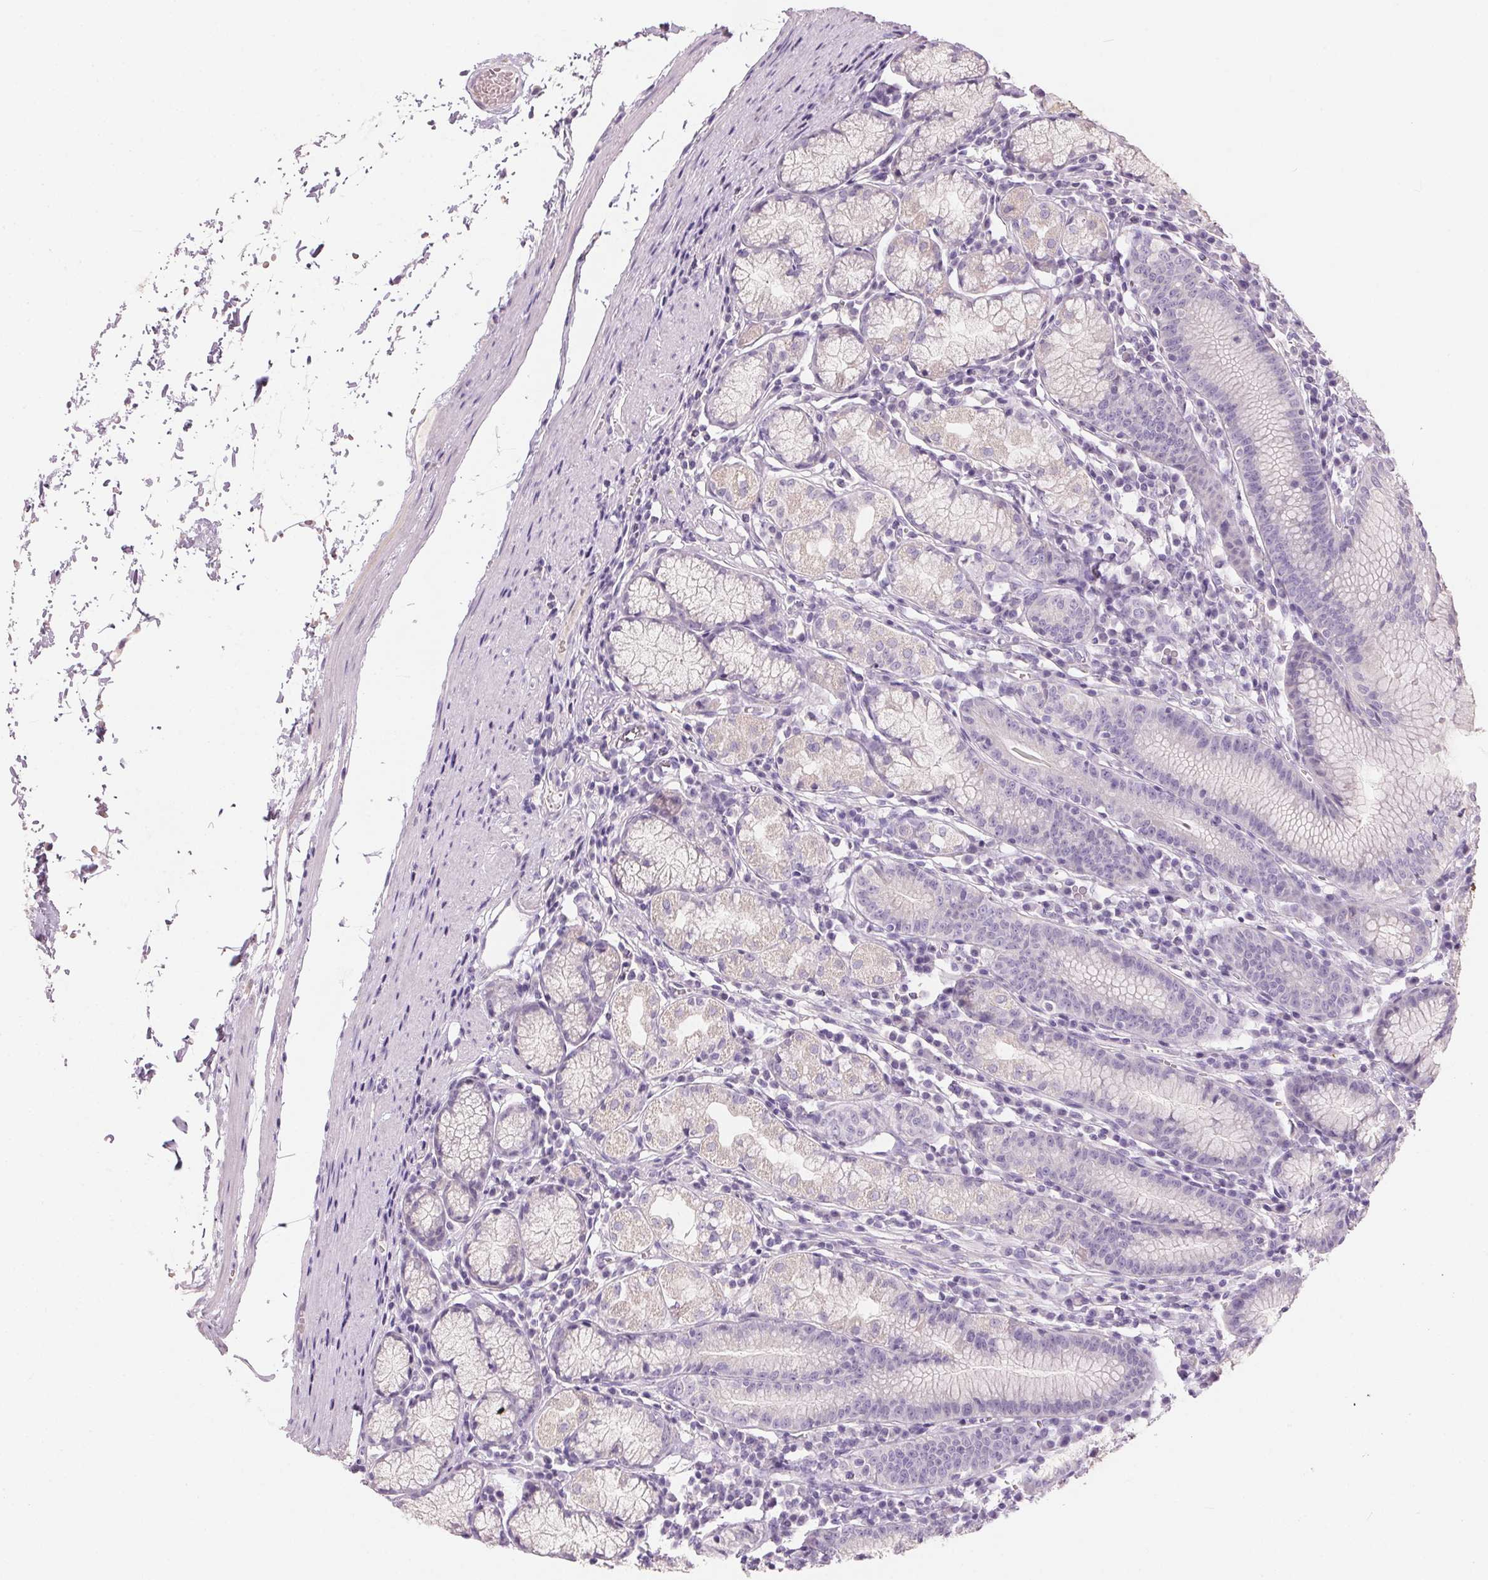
{"staining": {"intensity": "negative", "quantity": "none", "location": "none"}, "tissue": "stomach", "cell_type": "Glandular cells", "image_type": "normal", "snomed": [{"axis": "morphology", "description": "Normal tissue, NOS"}, {"axis": "topography", "description": "Stomach"}], "caption": "This is a image of immunohistochemistry staining of unremarkable stomach, which shows no positivity in glandular cells.", "gene": "HSD17B1", "patient": {"sex": "male", "age": 55}}